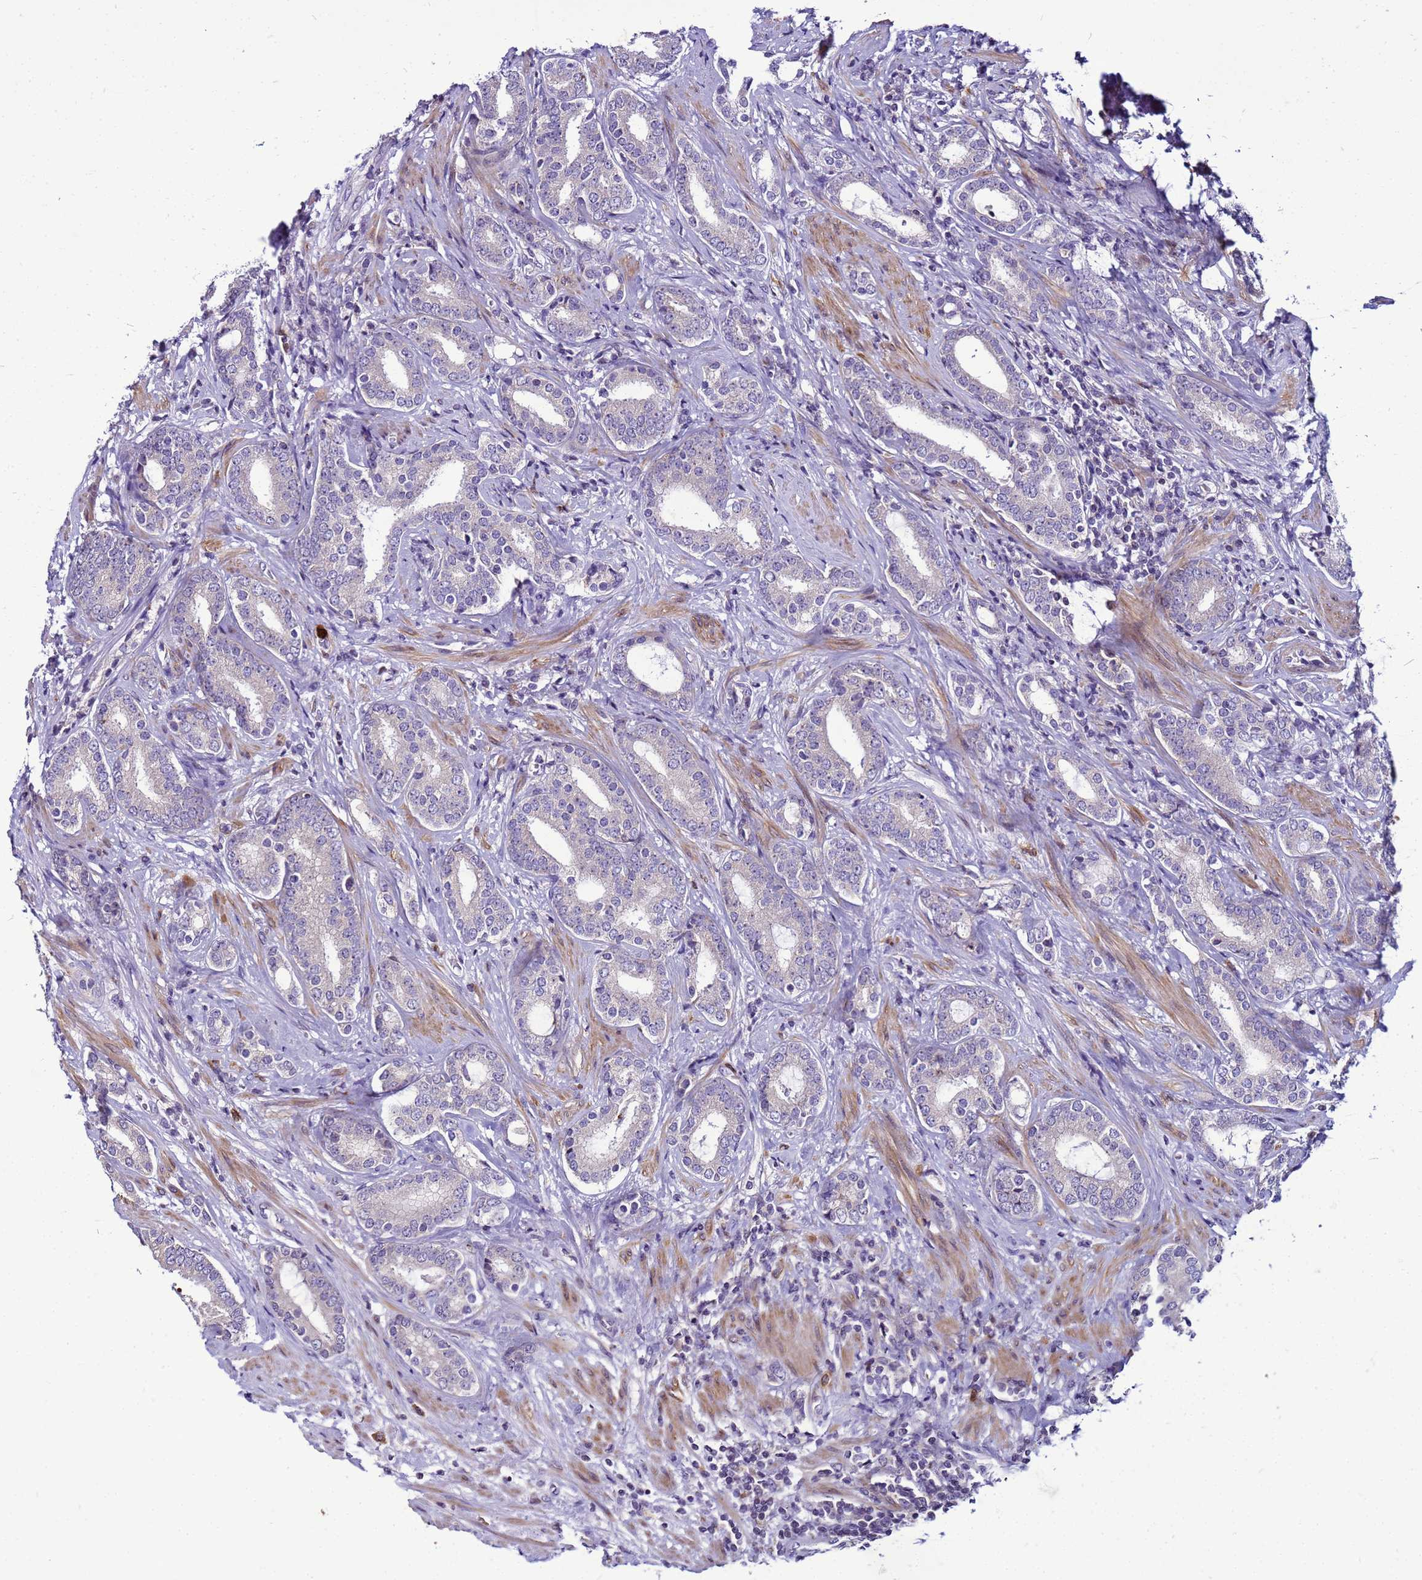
{"staining": {"intensity": "weak", "quantity": "25%-75%", "location": "nuclear"}, "tissue": "prostate cancer", "cell_type": "Tumor cells", "image_type": "cancer", "snomed": [{"axis": "morphology", "description": "Adenocarcinoma, High grade"}, {"axis": "topography", "description": "Prostate"}], "caption": "Immunohistochemistry staining of adenocarcinoma (high-grade) (prostate), which demonstrates low levels of weak nuclear staining in approximately 25%-75% of tumor cells indicating weak nuclear protein staining. The staining was performed using DAB (3,3'-diaminobenzidine) (brown) for protein detection and nuclei were counterstained in hematoxylin (blue).", "gene": "VPS4B", "patient": {"sex": "male", "age": 63}}